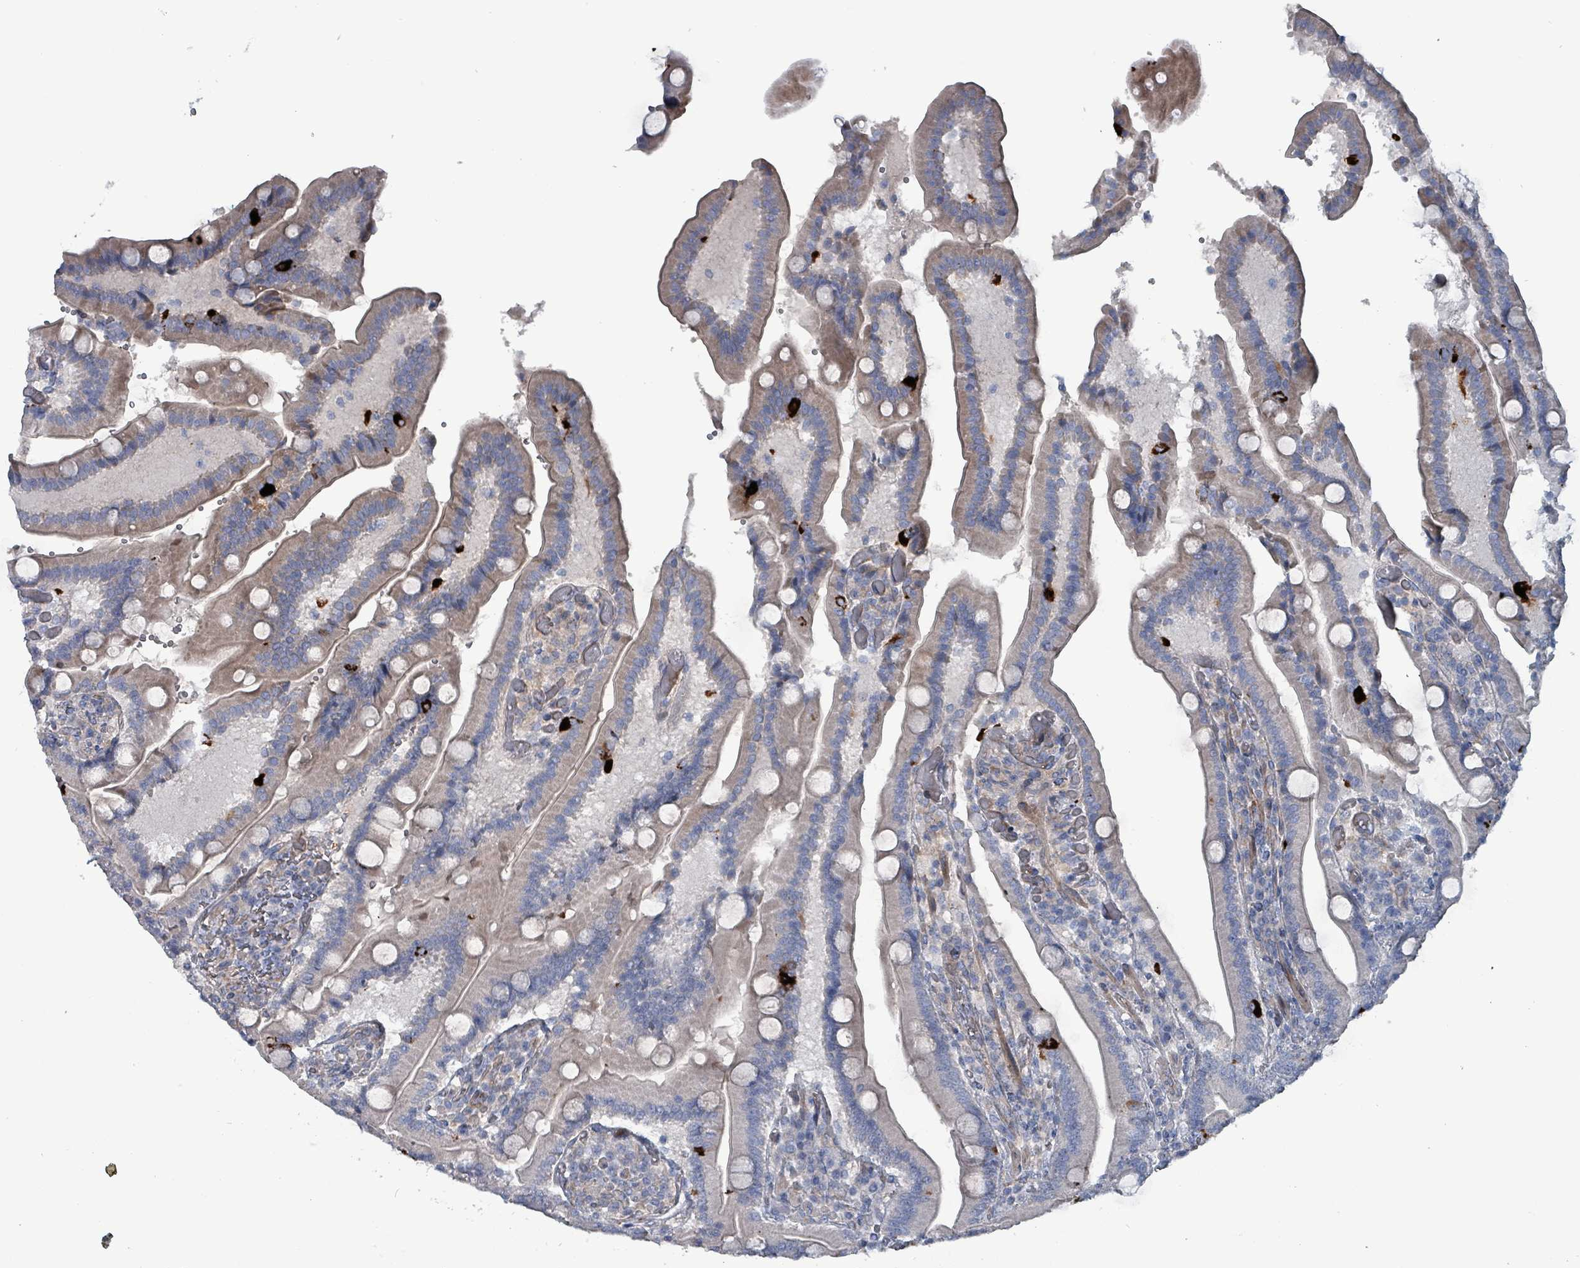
{"staining": {"intensity": "moderate", "quantity": "25%-75%", "location": "cytoplasmic/membranous"}, "tissue": "duodenum", "cell_type": "Glandular cells", "image_type": "normal", "snomed": [{"axis": "morphology", "description": "Normal tissue, NOS"}, {"axis": "topography", "description": "Duodenum"}], "caption": "This histopathology image demonstrates immunohistochemistry staining of benign human duodenum, with medium moderate cytoplasmic/membranous staining in about 25%-75% of glandular cells.", "gene": "TAAR5", "patient": {"sex": "female", "age": 62}}